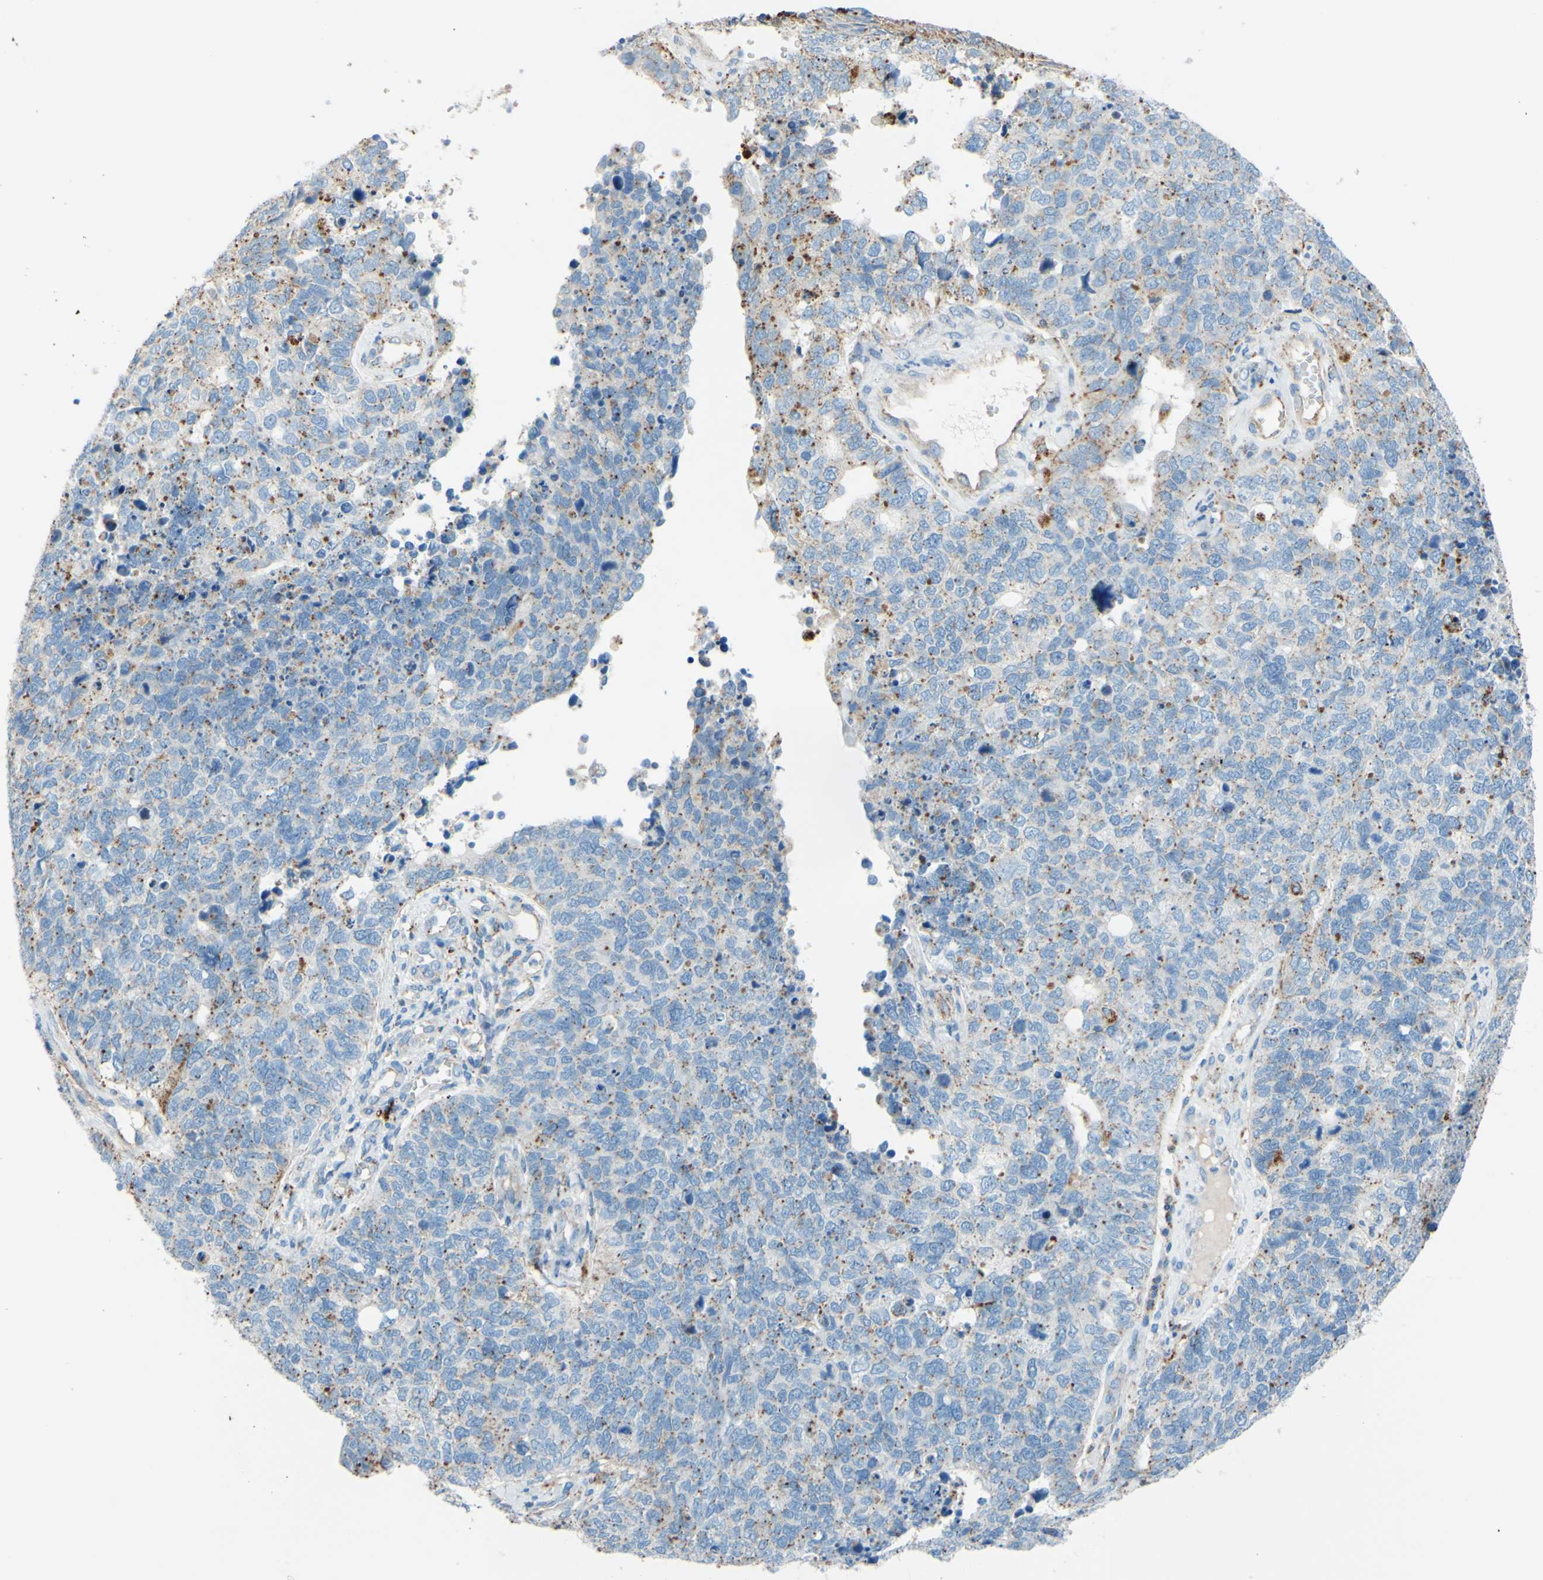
{"staining": {"intensity": "weak", "quantity": ">75%", "location": "cytoplasmic/membranous"}, "tissue": "cervical cancer", "cell_type": "Tumor cells", "image_type": "cancer", "snomed": [{"axis": "morphology", "description": "Squamous cell carcinoma, NOS"}, {"axis": "topography", "description": "Cervix"}], "caption": "Tumor cells show weak cytoplasmic/membranous staining in approximately >75% of cells in cervical cancer.", "gene": "CTSD", "patient": {"sex": "female", "age": 63}}